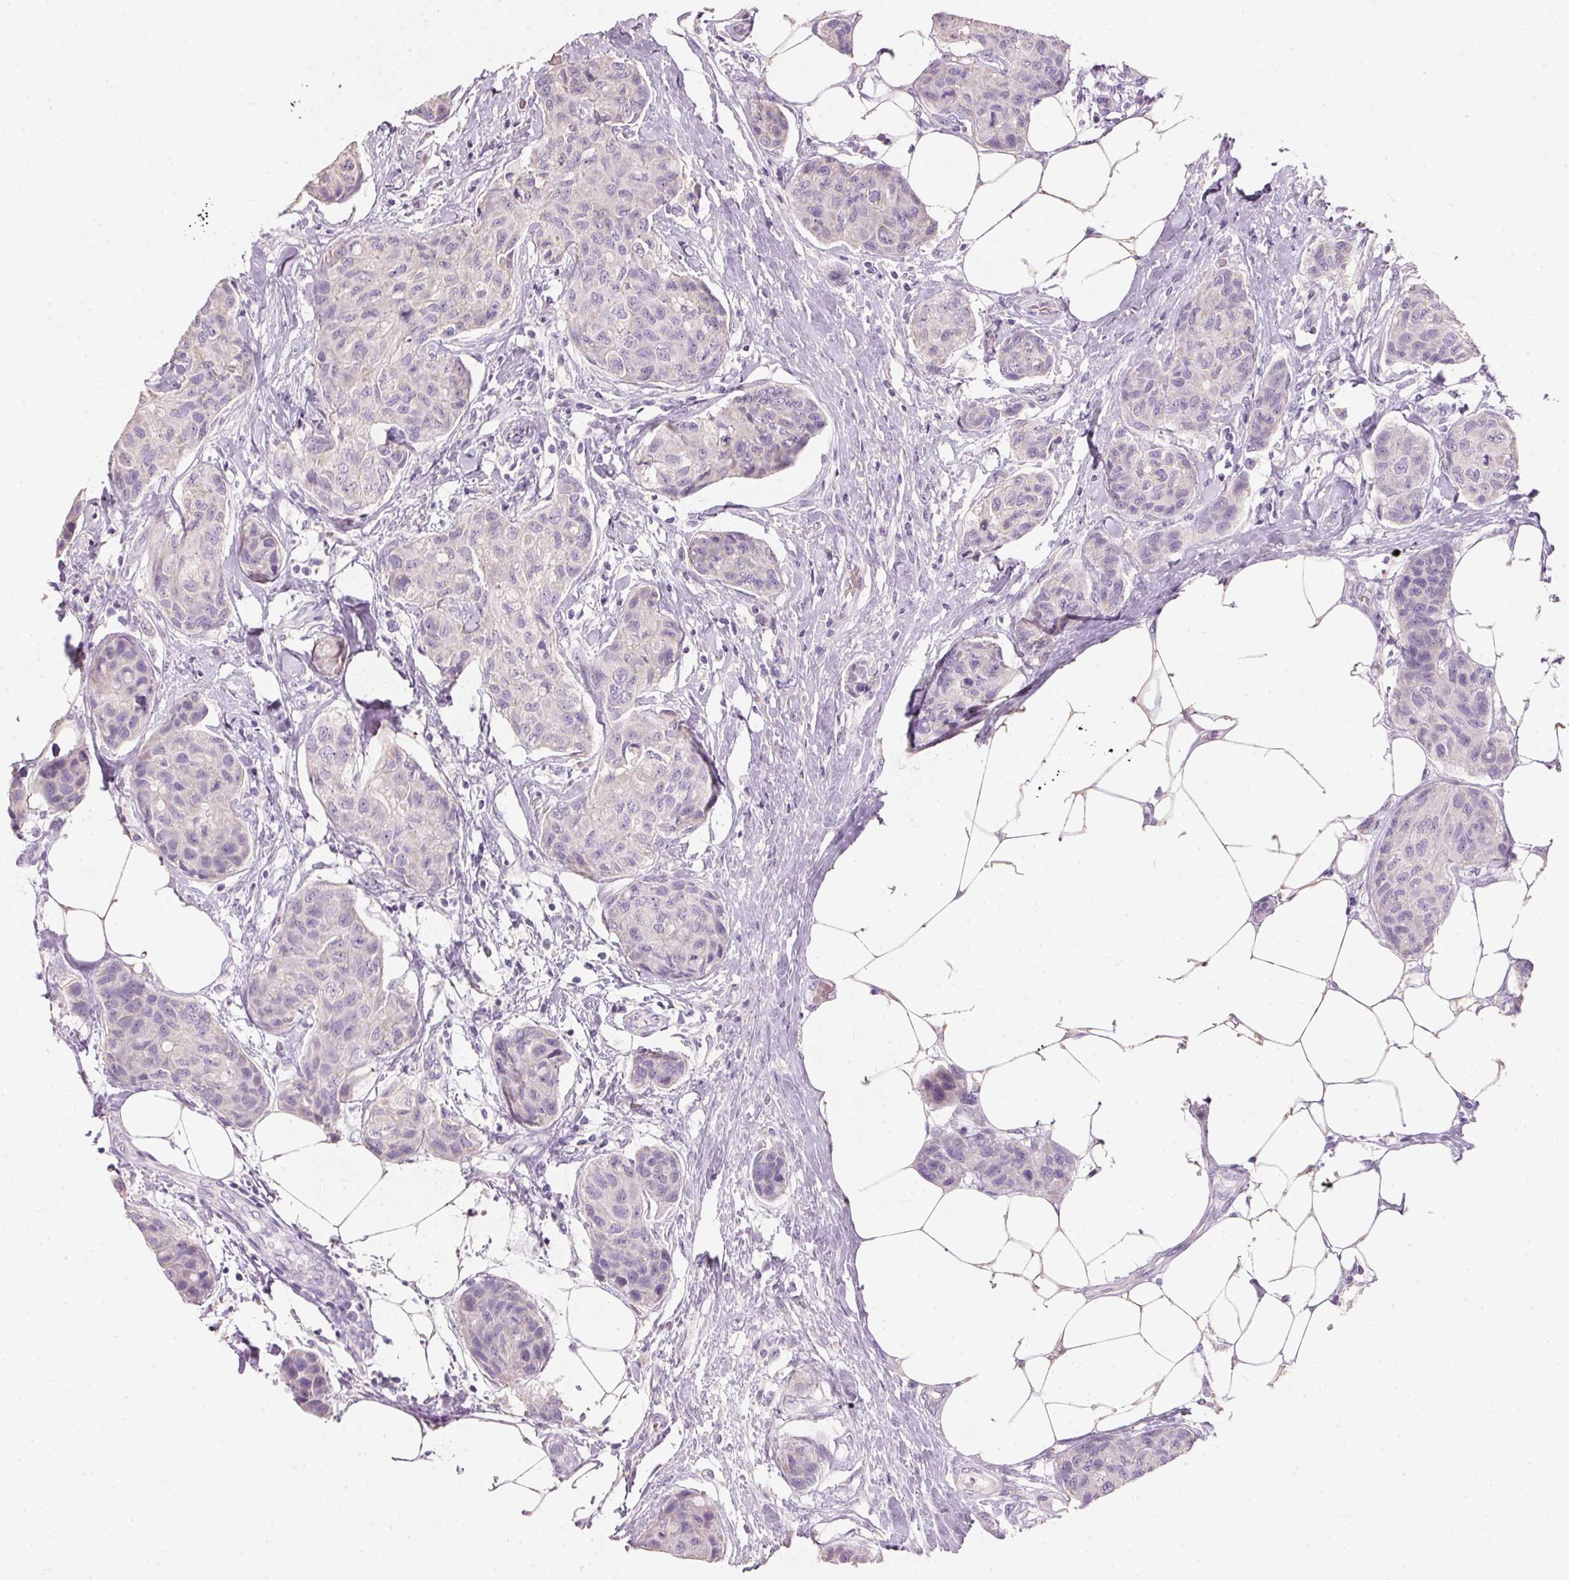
{"staining": {"intensity": "negative", "quantity": "none", "location": "none"}, "tissue": "breast cancer", "cell_type": "Tumor cells", "image_type": "cancer", "snomed": [{"axis": "morphology", "description": "Duct carcinoma"}, {"axis": "topography", "description": "Breast"}], "caption": "Protein analysis of breast cancer (intraductal carcinoma) exhibits no significant staining in tumor cells.", "gene": "HSD17B1", "patient": {"sex": "female", "age": 80}}